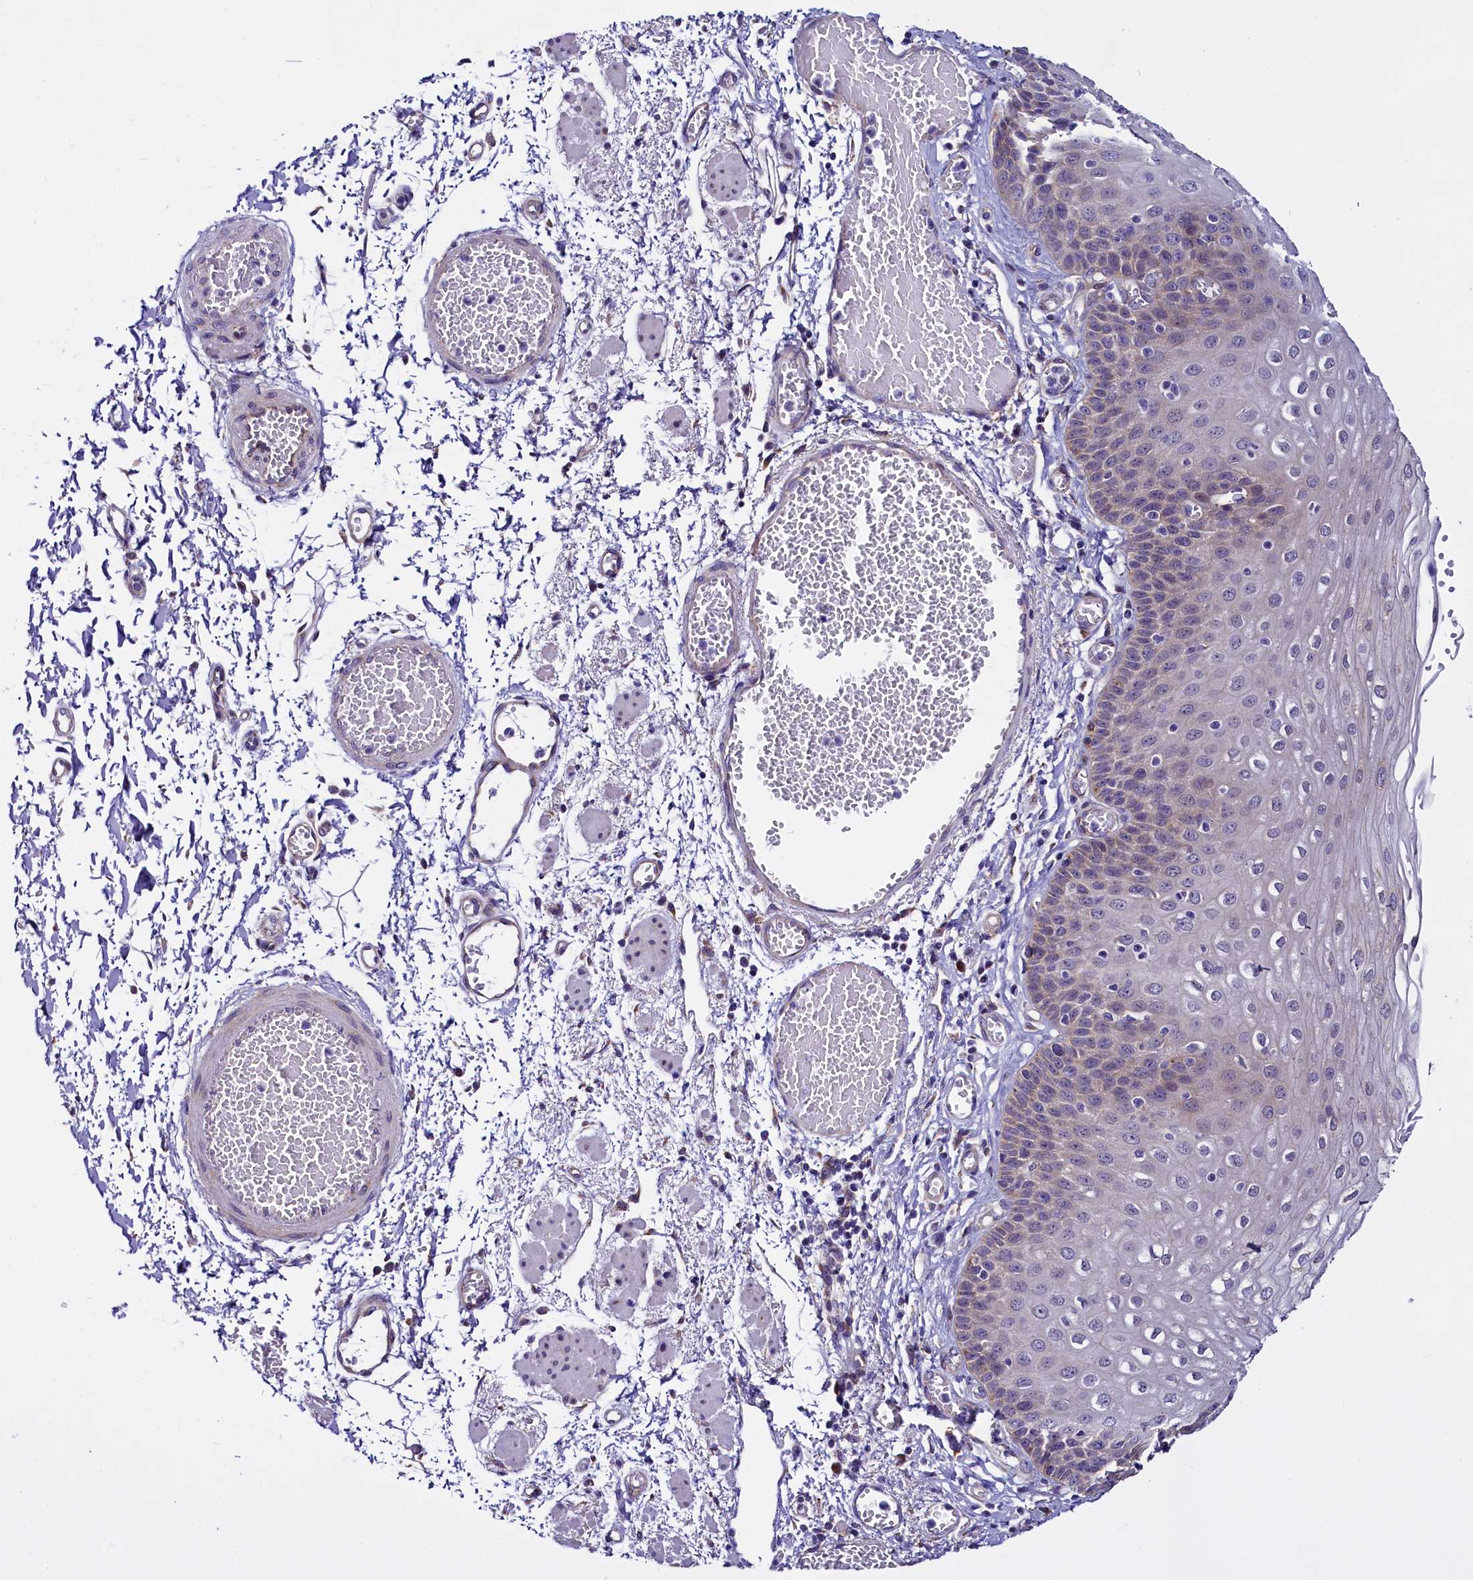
{"staining": {"intensity": "negative", "quantity": "none", "location": "none"}, "tissue": "esophagus", "cell_type": "Squamous epithelial cells", "image_type": "normal", "snomed": [{"axis": "morphology", "description": "Normal tissue, NOS"}, {"axis": "topography", "description": "Esophagus"}], "caption": "Esophagus was stained to show a protein in brown. There is no significant positivity in squamous epithelial cells. (DAB (3,3'-diaminobenzidine) immunohistochemistry with hematoxylin counter stain).", "gene": "UACA", "patient": {"sex": "male", "age": 81}}